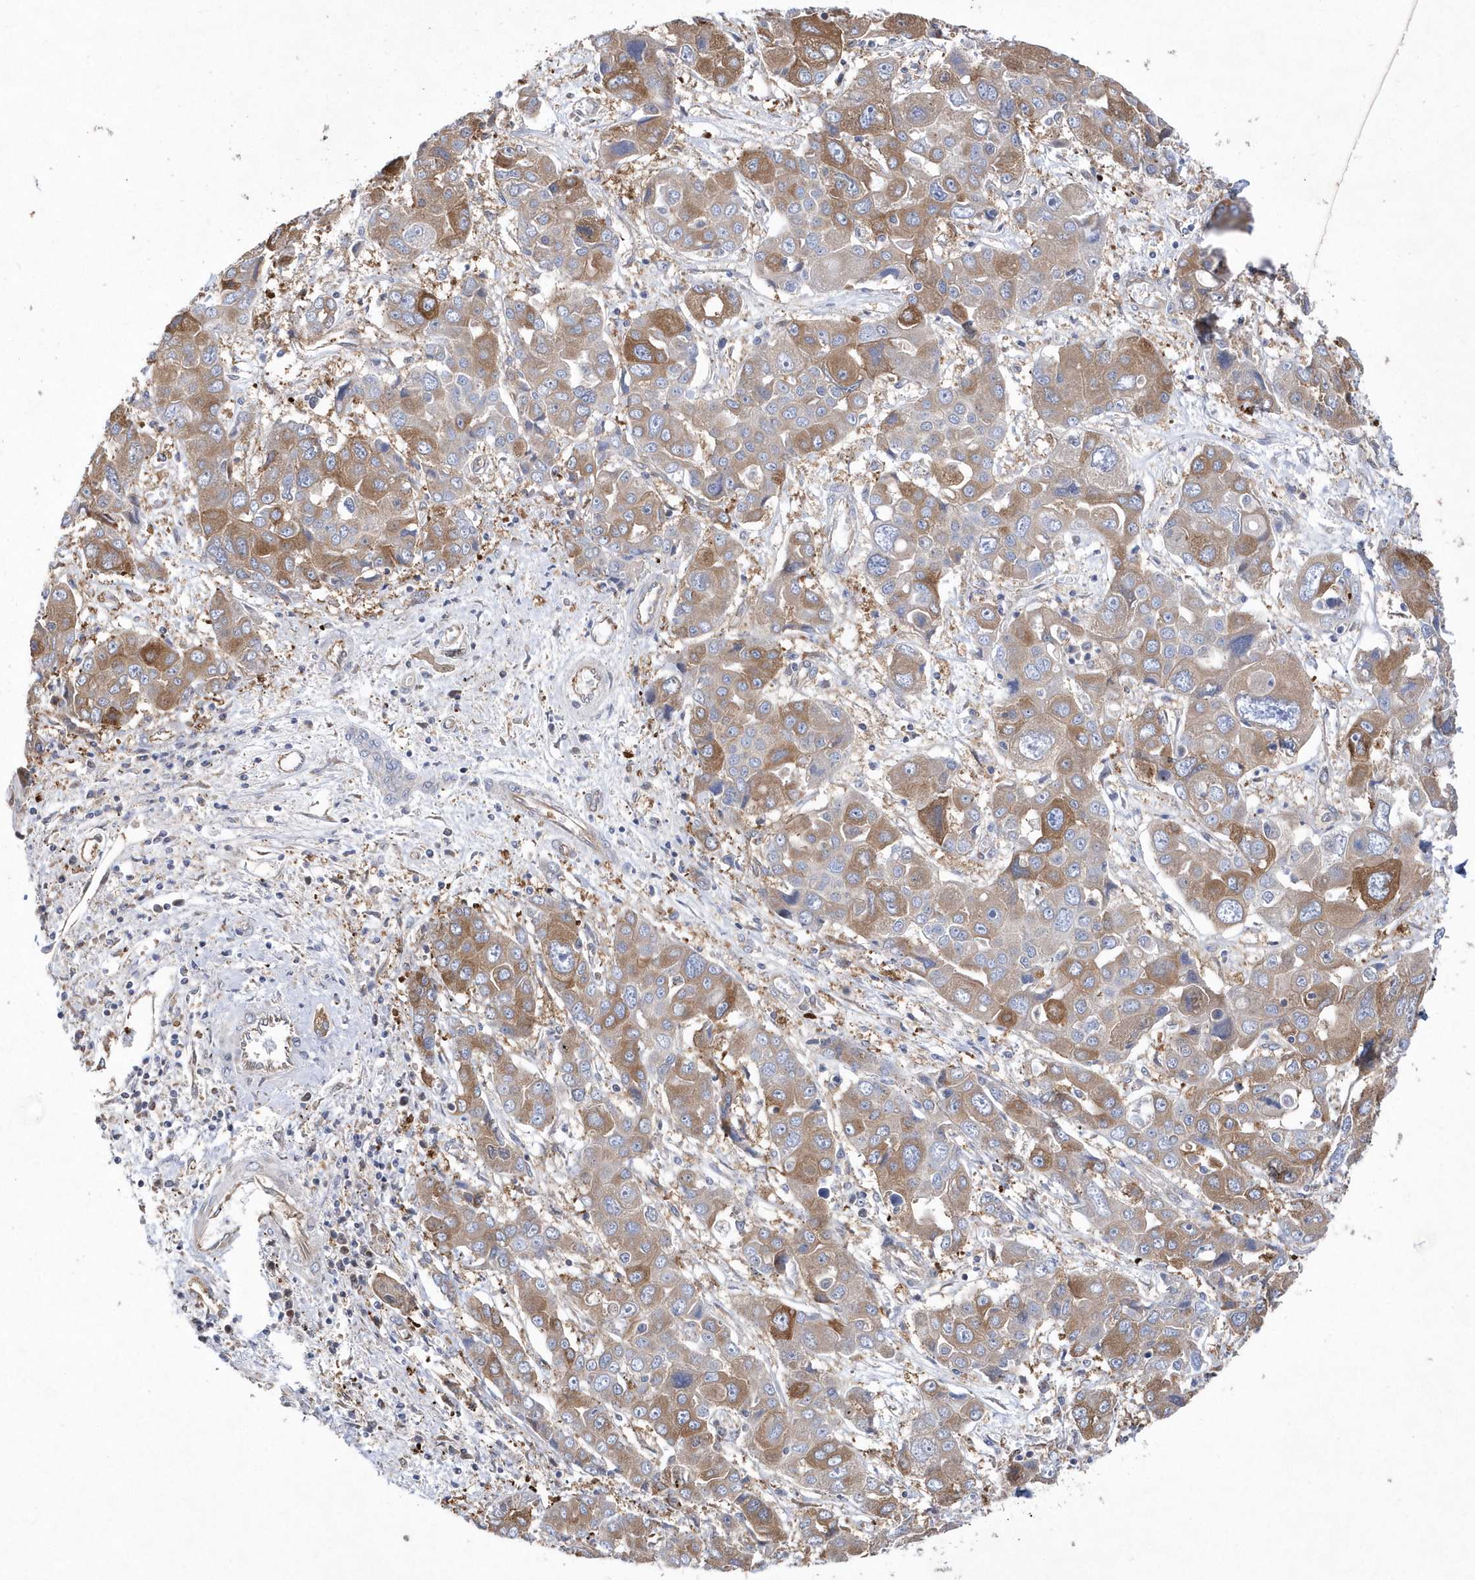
{"staining": {"intensity": "moderate", "quantity": "25%-75%", "location": "cytoplasmic/membranous"}, "tissue": "liver cancer", "cell_type": "Tumor cells", "image_type": "cancer", "snomed": [{"axis": "morphology", "description": "Cholangiocarcinoma"}, {"axis": "topography", "description": "Liver"}], "caption": "IHC micrograph of human cholangiocarcinoma (liver) stained for a protein (brown), which displays medium levels of moderate cytoplasmic/membranous positivity in approximately 25%-75% of tumor cells.", "gene": "JKAMP", "patient": {"sex": "male", "age": 67}}